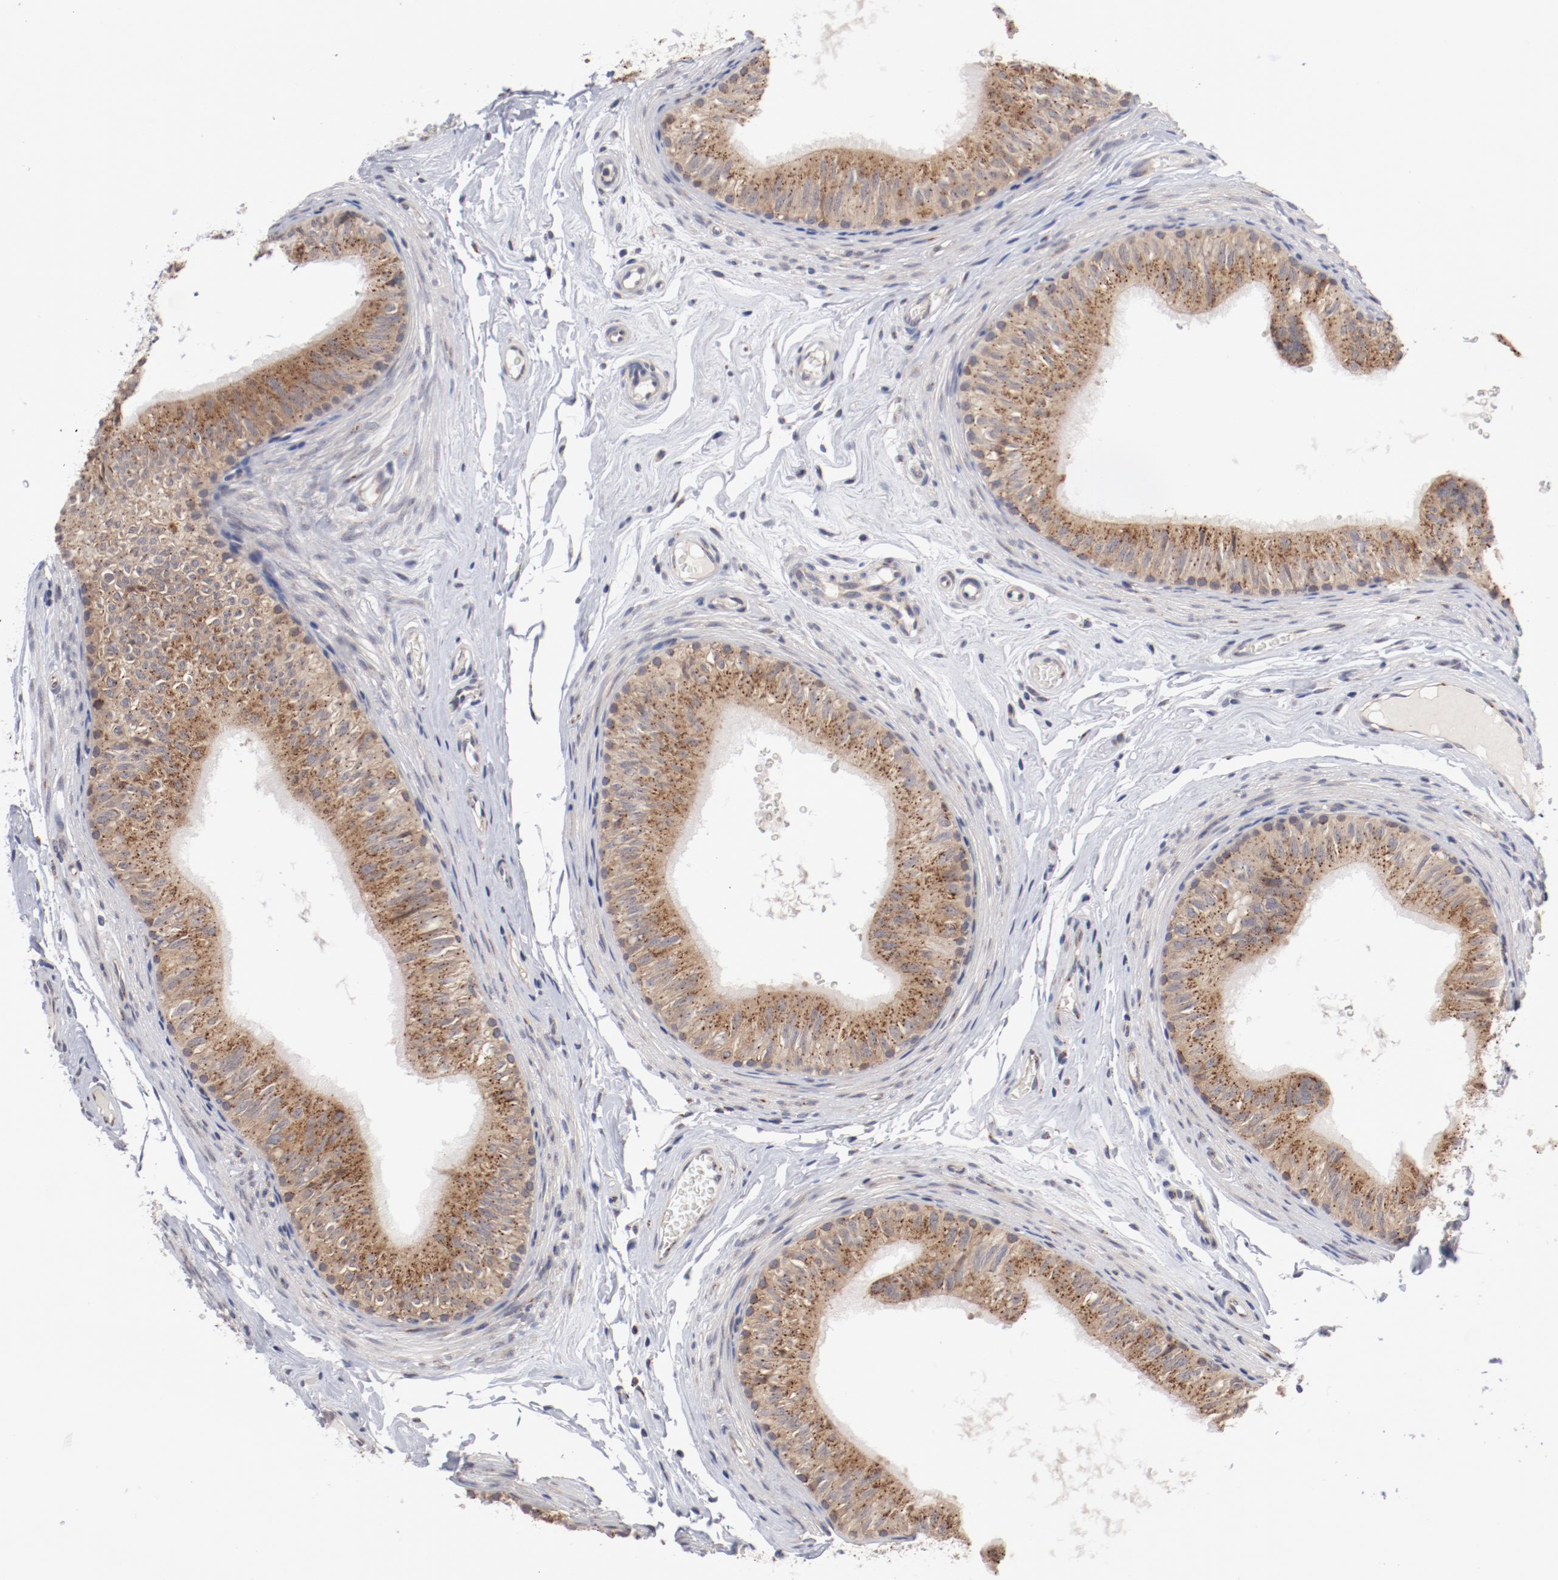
{"staining": {"intensity": "weak", "quantity": ">75%", "location": "cytoplasmic/membranous"}, "tissue": "epididymis", "cell_type": "Glandular cells", "image_type": "normal", "snomed": [{"axis": "morphology", "description": "Normal tissue, NOS"}, {"axis": "topography", "description": "Testis"}, {"axis": "topography", "description": "Epididymis"}], "caption": "Immunohistochemical staining of unremarkable epididymis exhibits >75% levels of weak cytoplasmic/membranous protein positivity in about >75% of glandular cells.", "gene": "RPL12", "patient": {"sex": "male", "age": 36}}